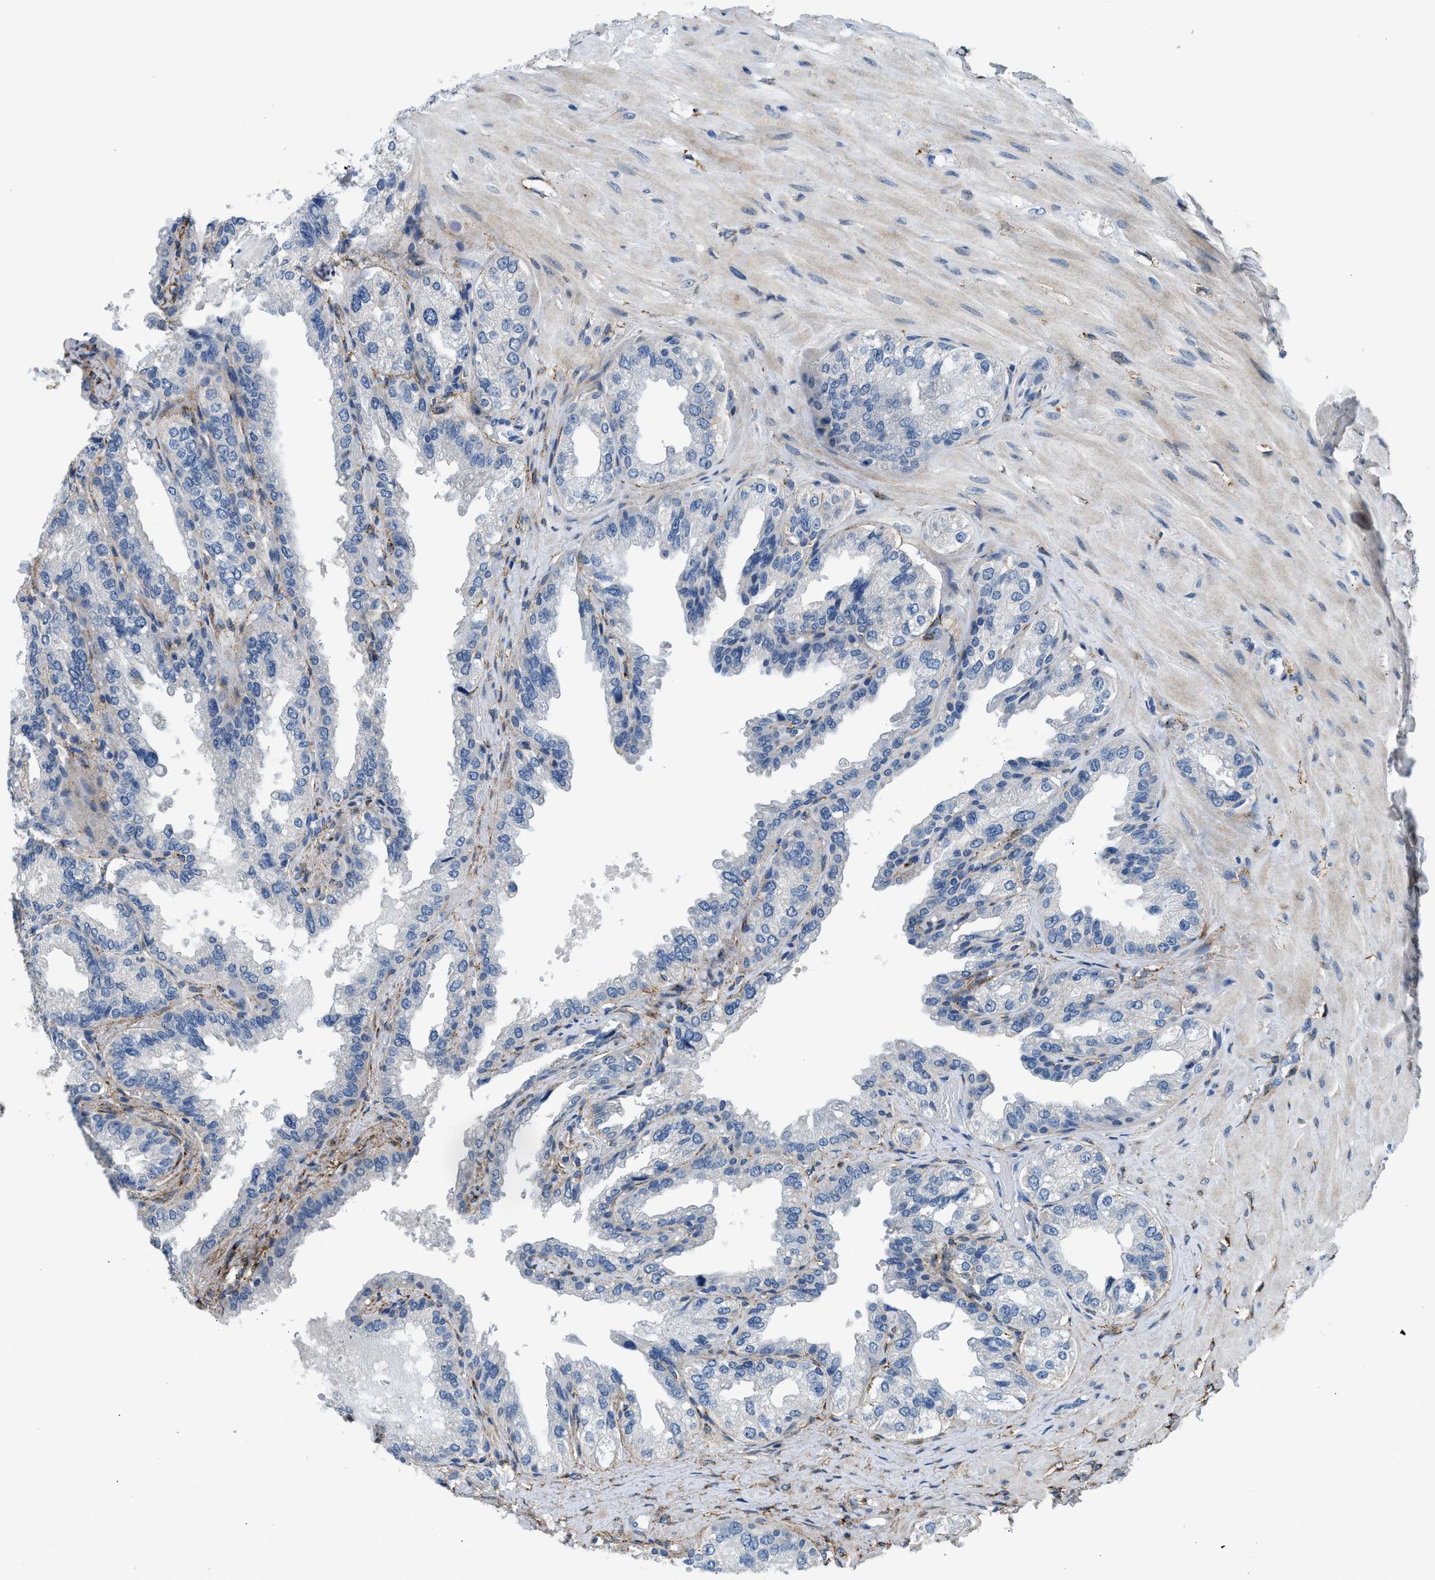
{"staining": {"intensity": "negative", "quantity": "none", "location": "none"}, "tissue": "seminal vesicle", "cell_type": "Glandular cells", "image_type": "normal", "snomed": [{"axis": "morphology", "description": "Normal tissue, NOS"}, {"axis": "topography", "description": "Seminal veicle"}], "caption": "Immunohistochemistry of normal human seminal vesicle displays no positivity in glandular cells.", "gene": "LRP1", "patient": {"sex": "male", "age": 68}}